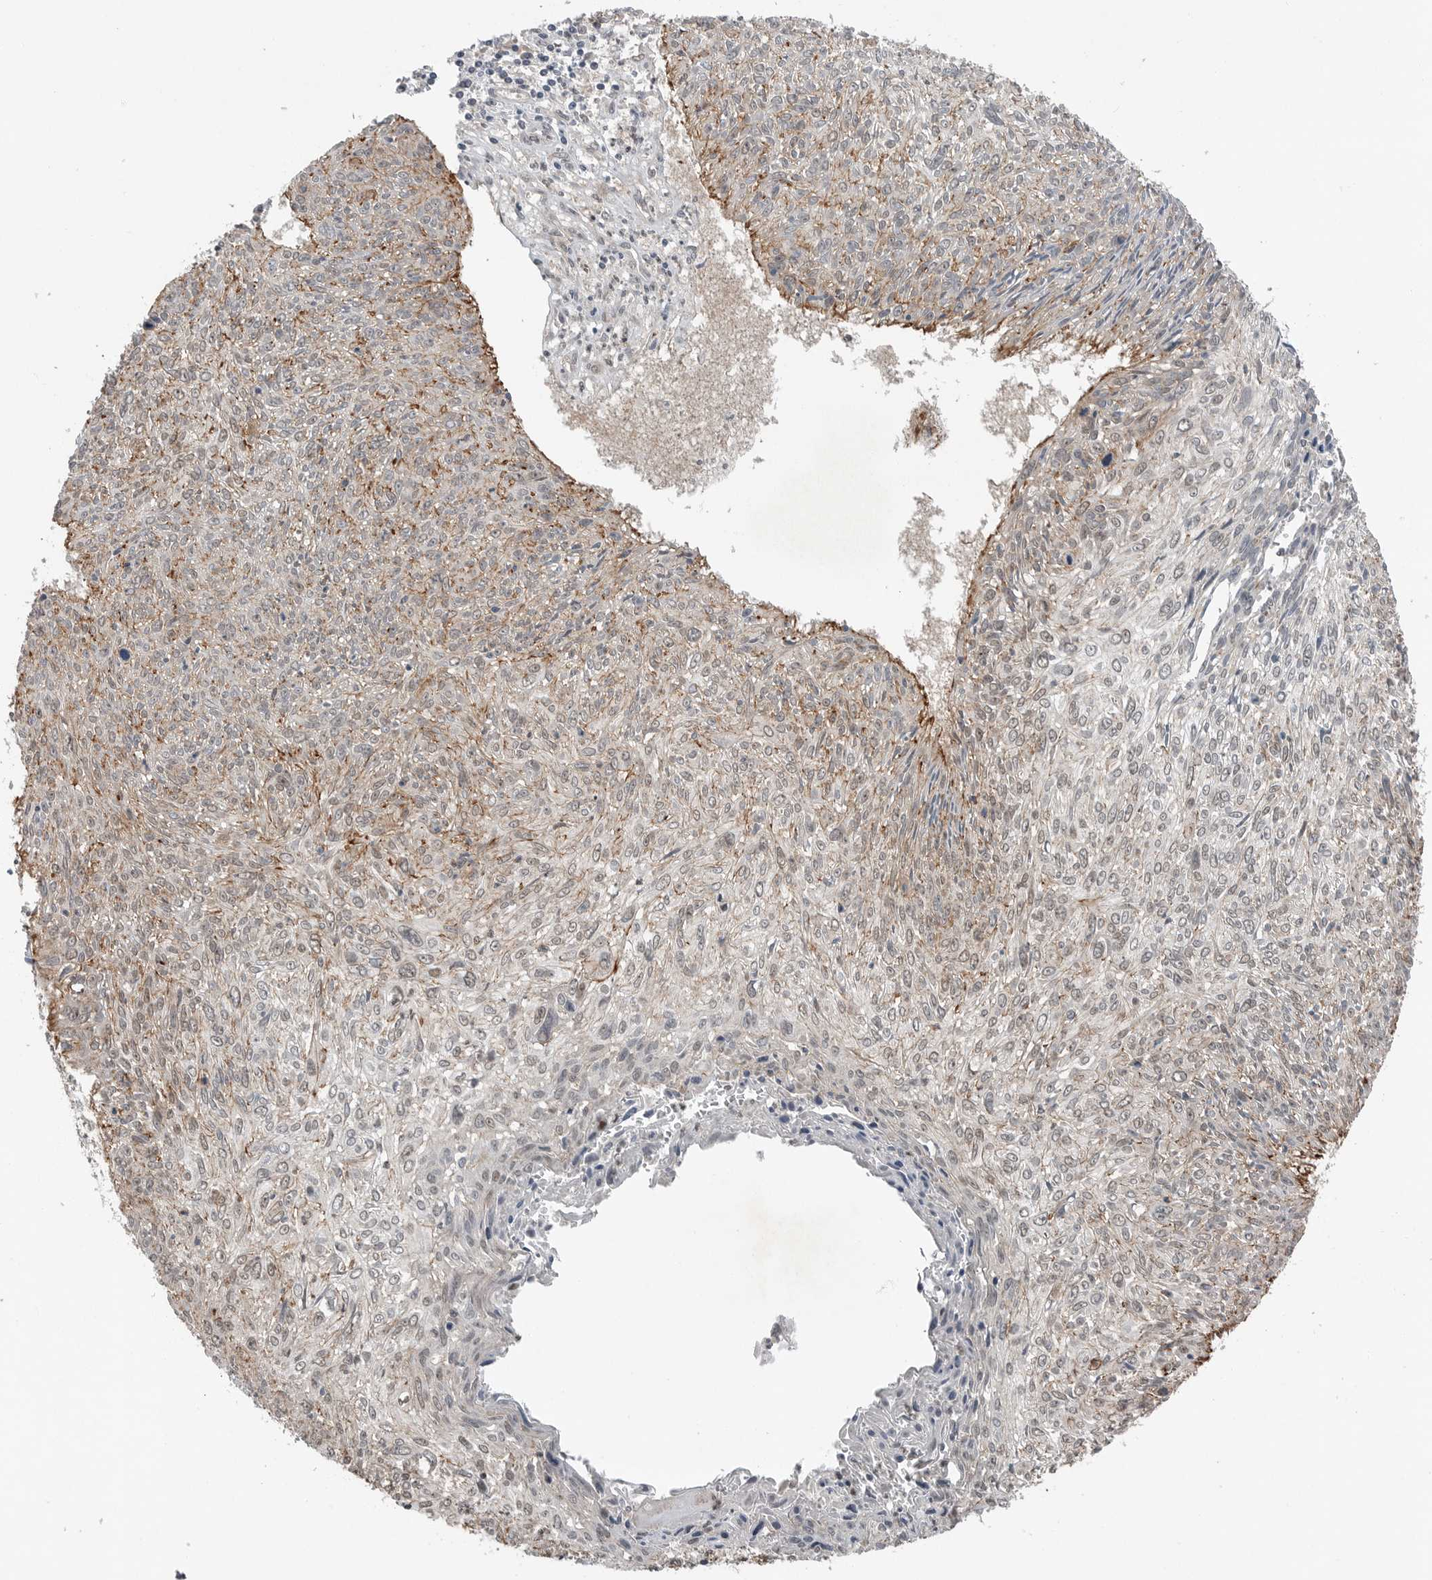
{"staining": {"intensity": "negative", "quantity": "none", "location": "none"}, "tissue": "cervical cancer", "cell_type": "Tumor cells", "image_type": "cancer", "snomed": [{"axis": "morphology", "description": "Squamous cell carcinoma, NOS"}, {"axis": "topography", "description": "Cervix"}], "caption": "Immunohistochemical staining of human squamous cell carcinoma (cervical) exhibits no significant staining in tumor cells.", "gene": "MFAP3L", "patient": {"sex": "female", "age": 51}}